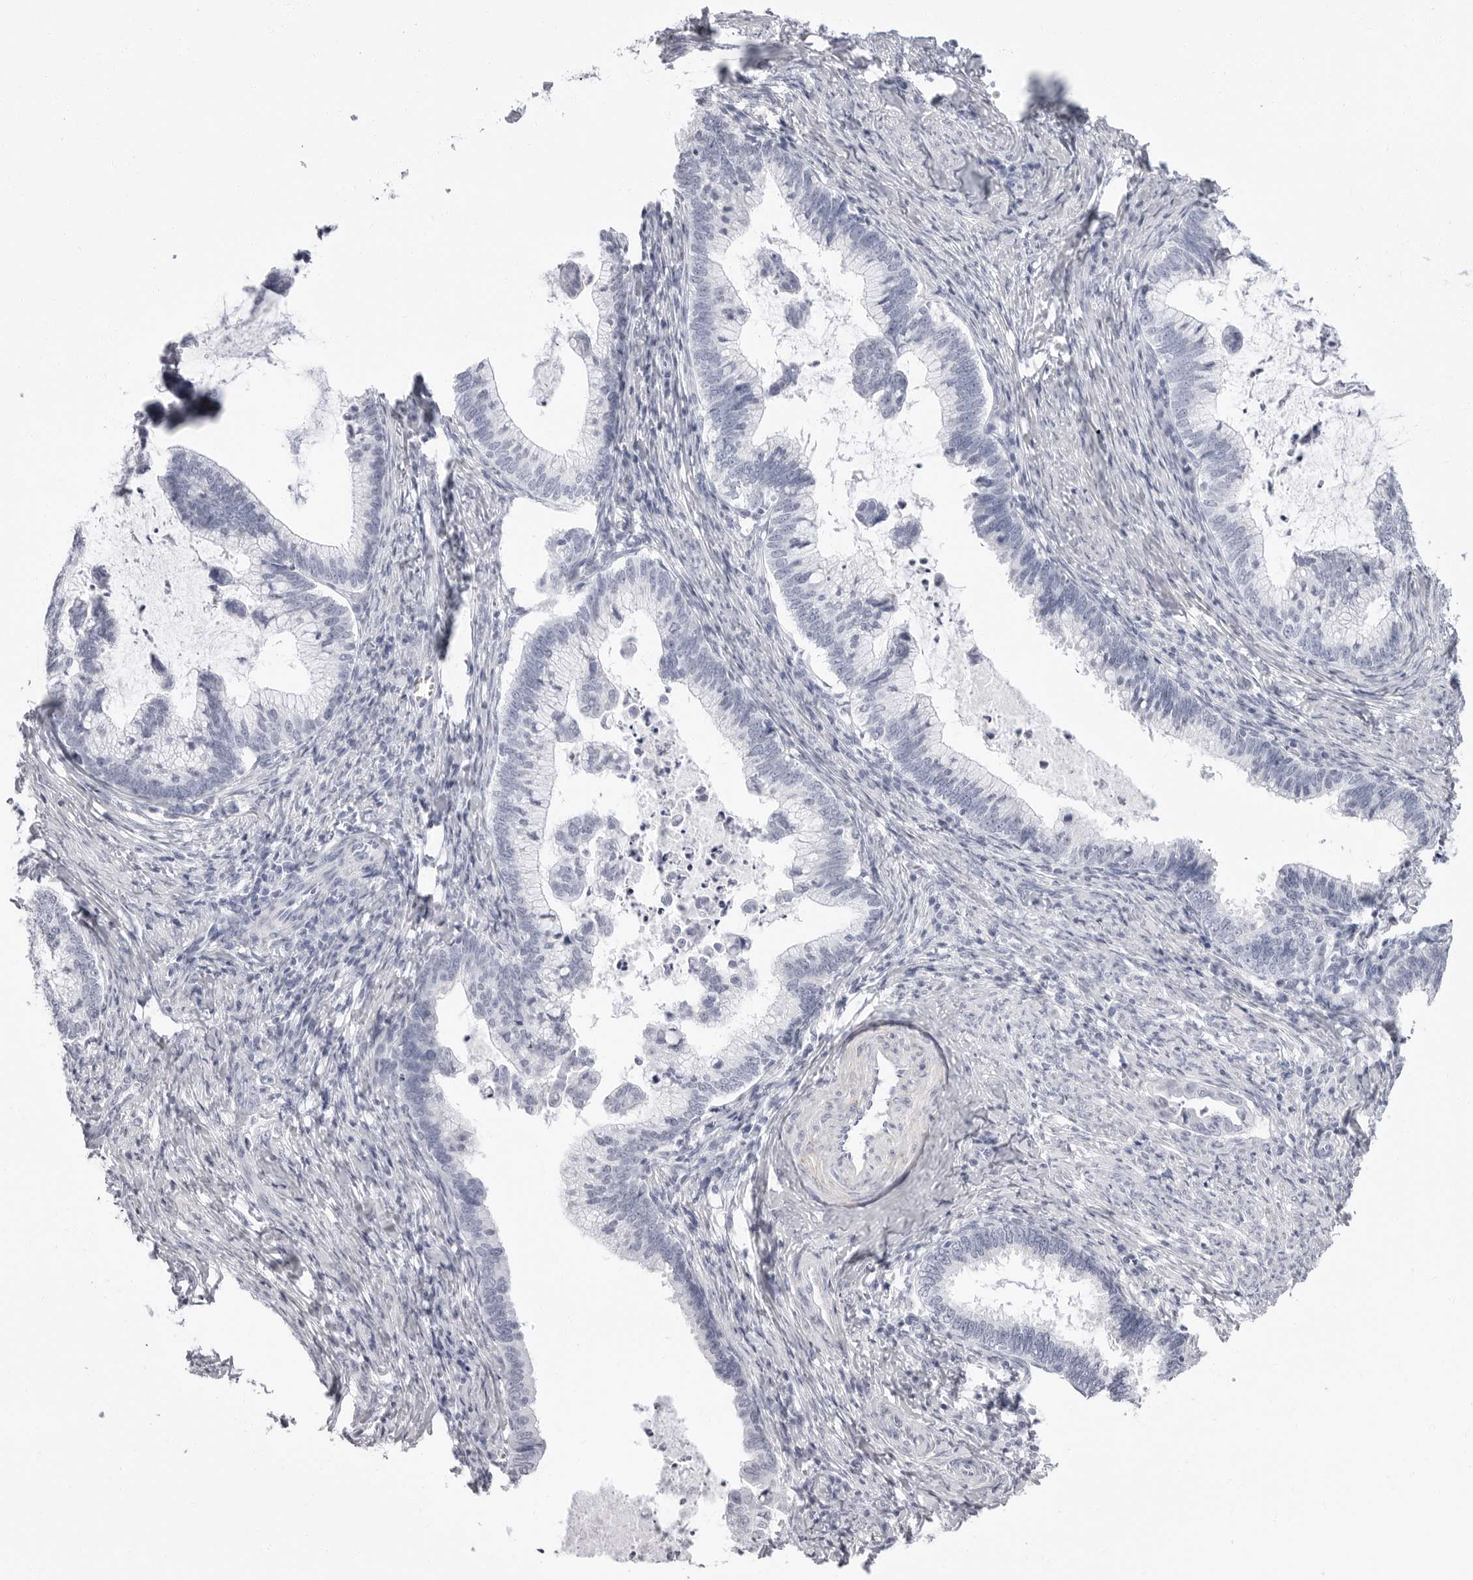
{"staining": {"intensity": "negative", "quantity": "none", "location": "none"}, "tissue": "cervical cancer", "cell_type": "Tumor cells", "image_type": "cancer", "snomed": [{"axis": "morphology", "description": "Adenocarcinoma, NOS"}, {"axis": "topography", "description": "Cervix"}], "caption": "Immunohistochemistry (IHC) image of human cervical adenocarcinoma stained for a protein (brown), which displays no positivity in tumor cells.", "gene": "ERICH3", "patient": {"sex": "female", "age": 36}}